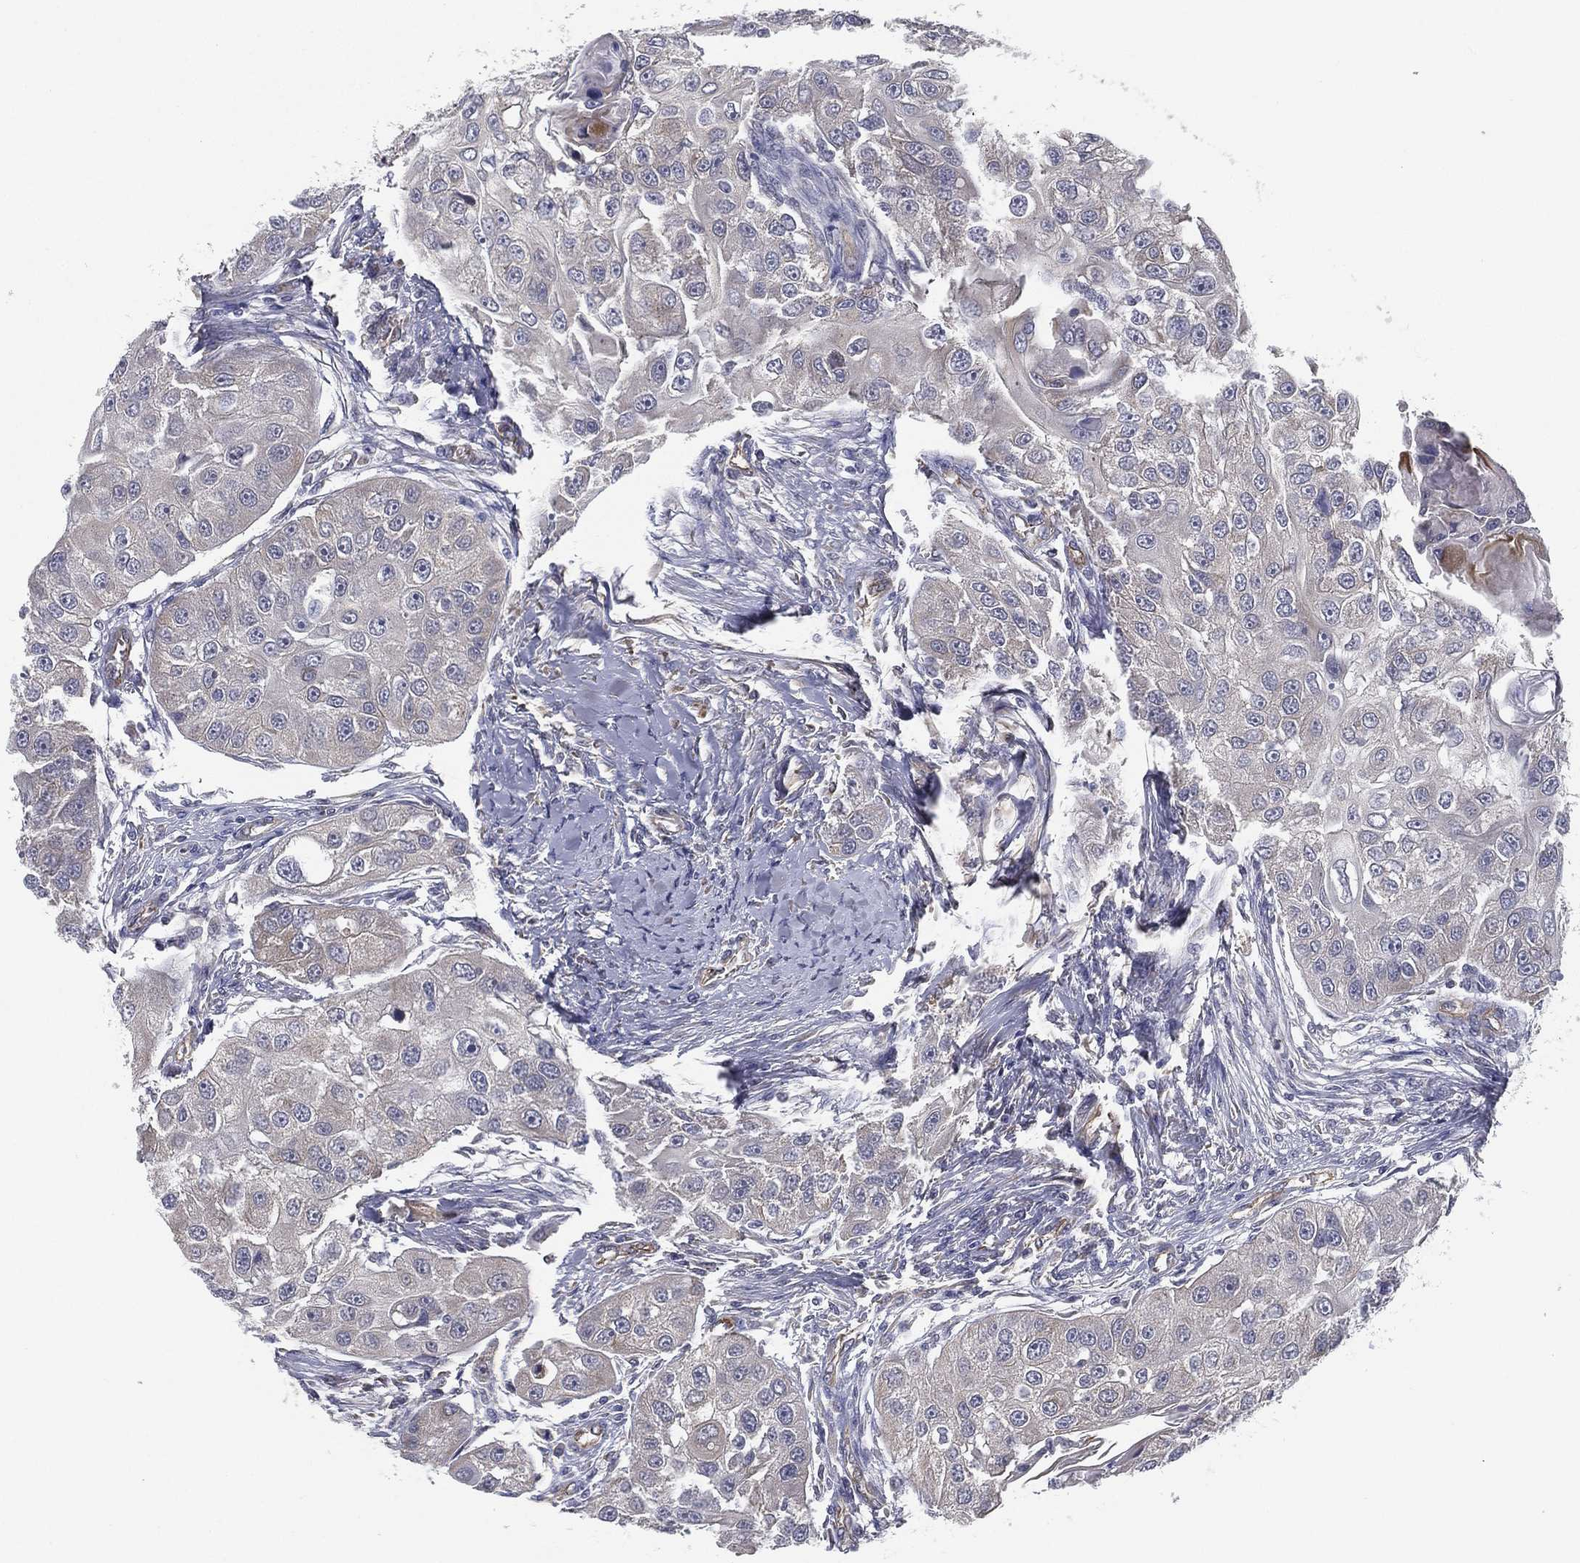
{"staining": {"intensity": "weak", "quantity": "<25%", "location": "cytoplasmic/membranous"}, "tissue": "head and neck cancer", "cell_type": "Tumor cells", "image_type": "cancer", "snomed": [{"axis": "morphology", "description": "Normal tissue, NOS"}, {"axis": "morphology", "description": "Squamous cell carcinoma, NOS"}, {"axis": "topography", "description": "Skeletal muscle"}, {"axis": "topography", "description": "Head-Neck"}], "caption": "High power microscopy image of an immunohistochemistry histopathology image of head and neck cancer, revealing no significant positivity in tumor cells.", "gene": "LRRC56", "patient": {"sex": "male", "age": 51}}